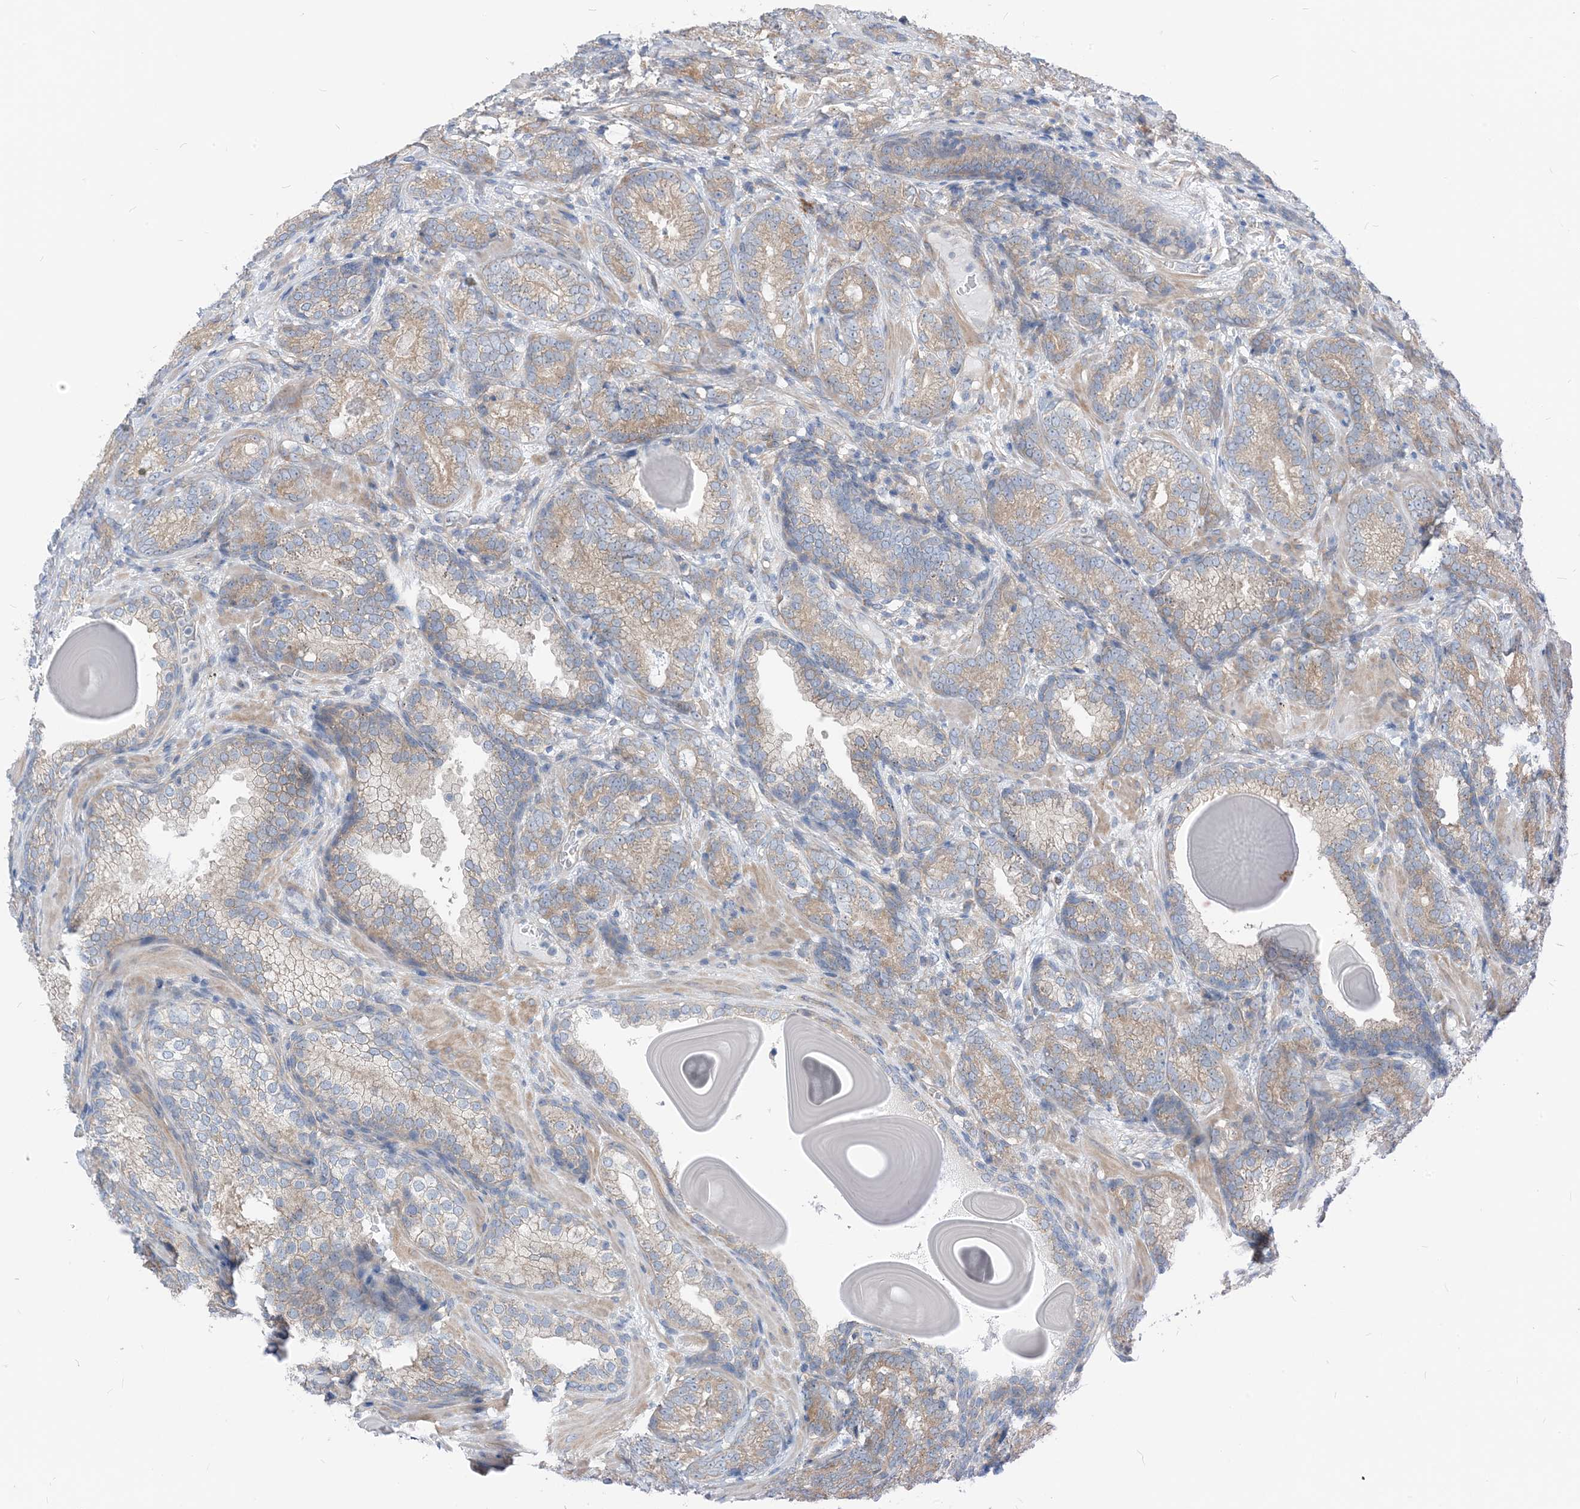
{"staining": {"intensity": "moderate", "quantity": "<25%", "location": "cytoplasmic/membranous"}, "tissue": "prostate cancer", "cell_type": "Tumor cells", "image_type": "cancer", "snomed": [{"axis": "morphology", "description": "Adenocarcinoma, High grade"}, {"axis": "topography", "description": "Prostate"}], "caption": "A brown stain shows moderate cytoplasmic/membranous staining of a protein in human prostate cancer tumor cells.", "gene": "PLEKHA3", "patient": {"sex": "male", "age": 66}}